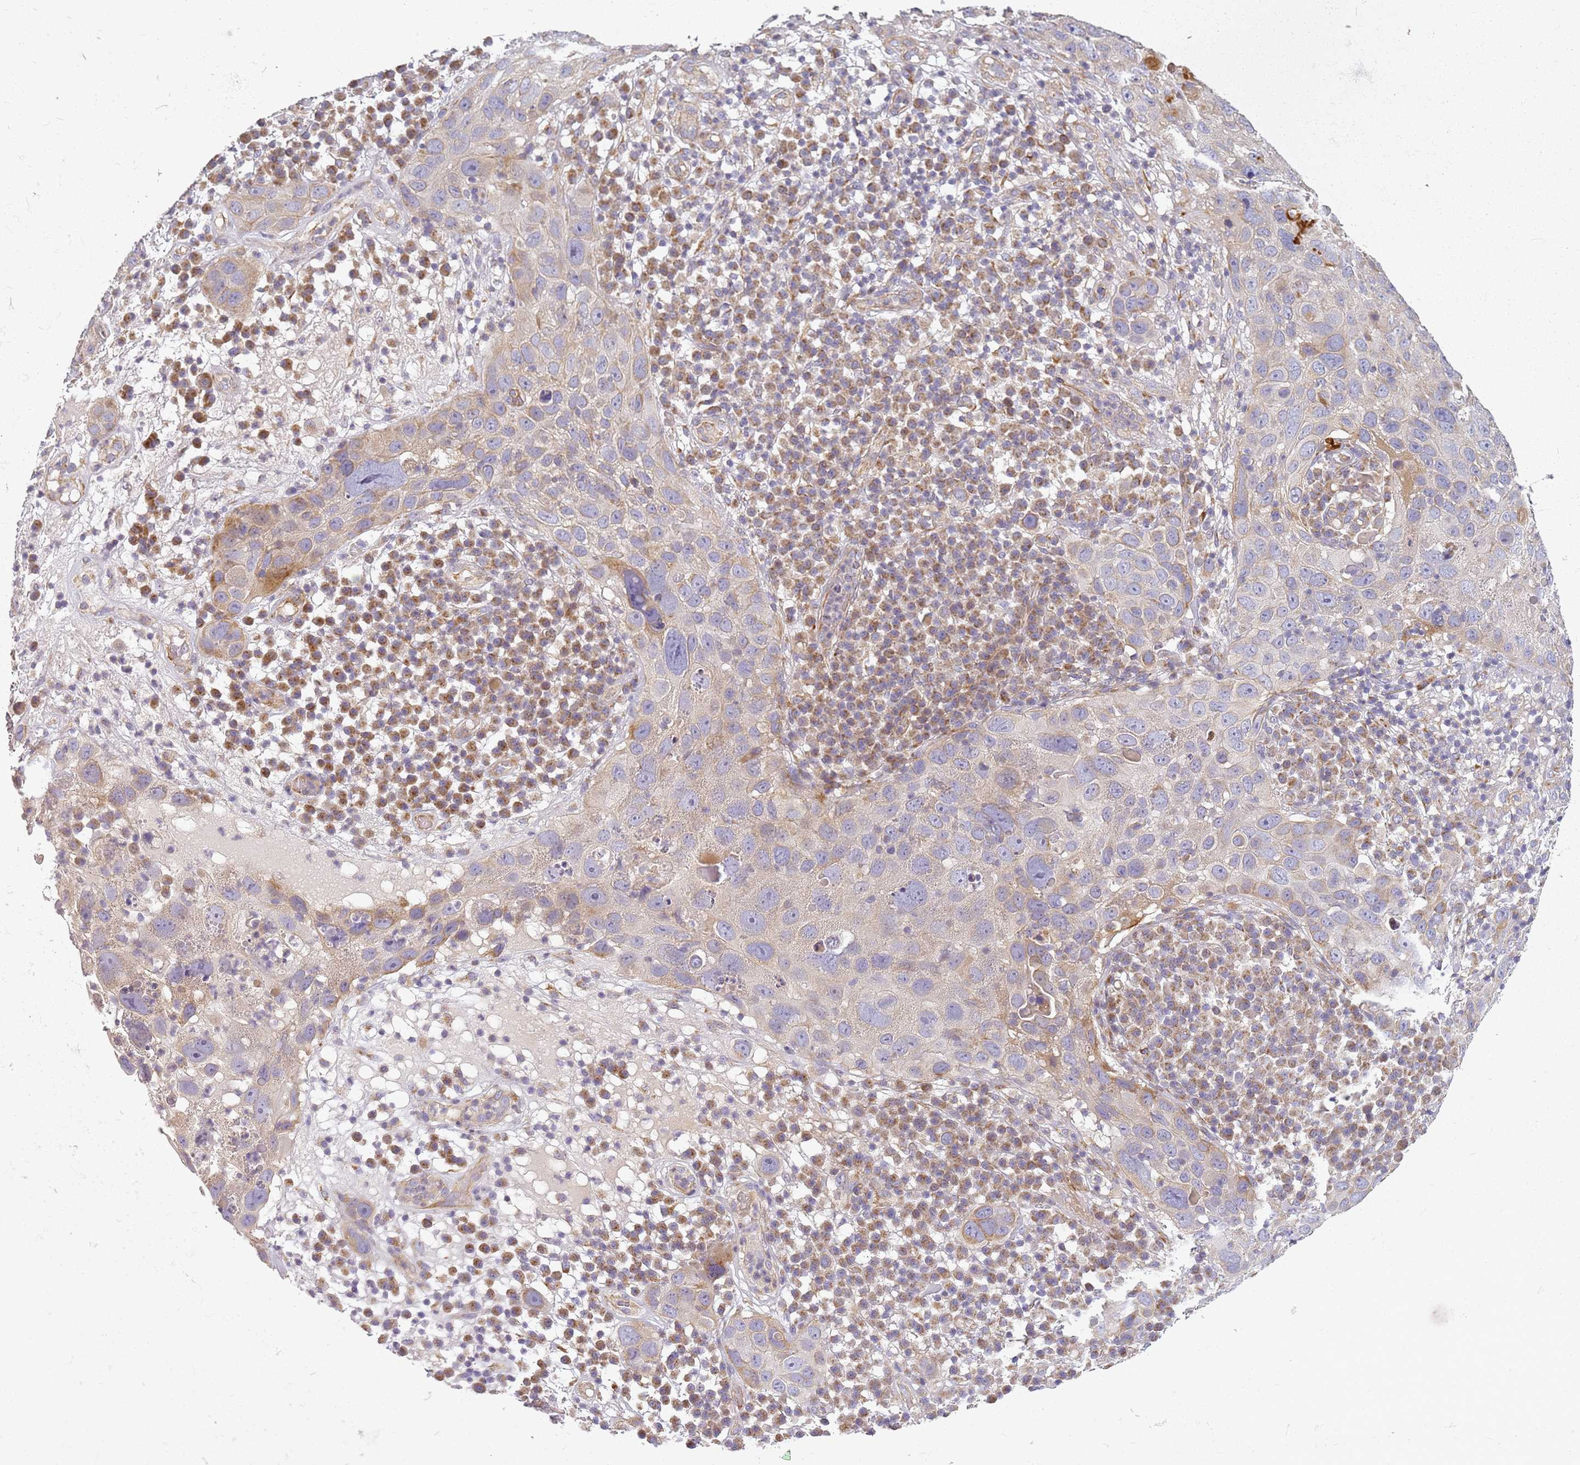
{"staining": {"intensity": "moderate", "quantity": "<25%", "location": "cytoplasmic/membranous"}, "tissue": "skin cancer", "cell_type": "Tumor cells", "image_type": "cancer", "snomed": [{"axis": "morphology", "description": "Squamous cell carcinoma in situ, NOS"}, {"axis": "morphology", "description": "Squamous cell carcinoma, NOS"}, {"axis": "topography", "description": "Skin"}], "caption": "Protein staining of skin cancer (squamous cell carcinoma in situ) tissue shows moderate cytoplasmic/membranous staining in about <25% of tumor cells.", "gene": "TMEM200C", "patient": {"sex": "male", "age": 93}}